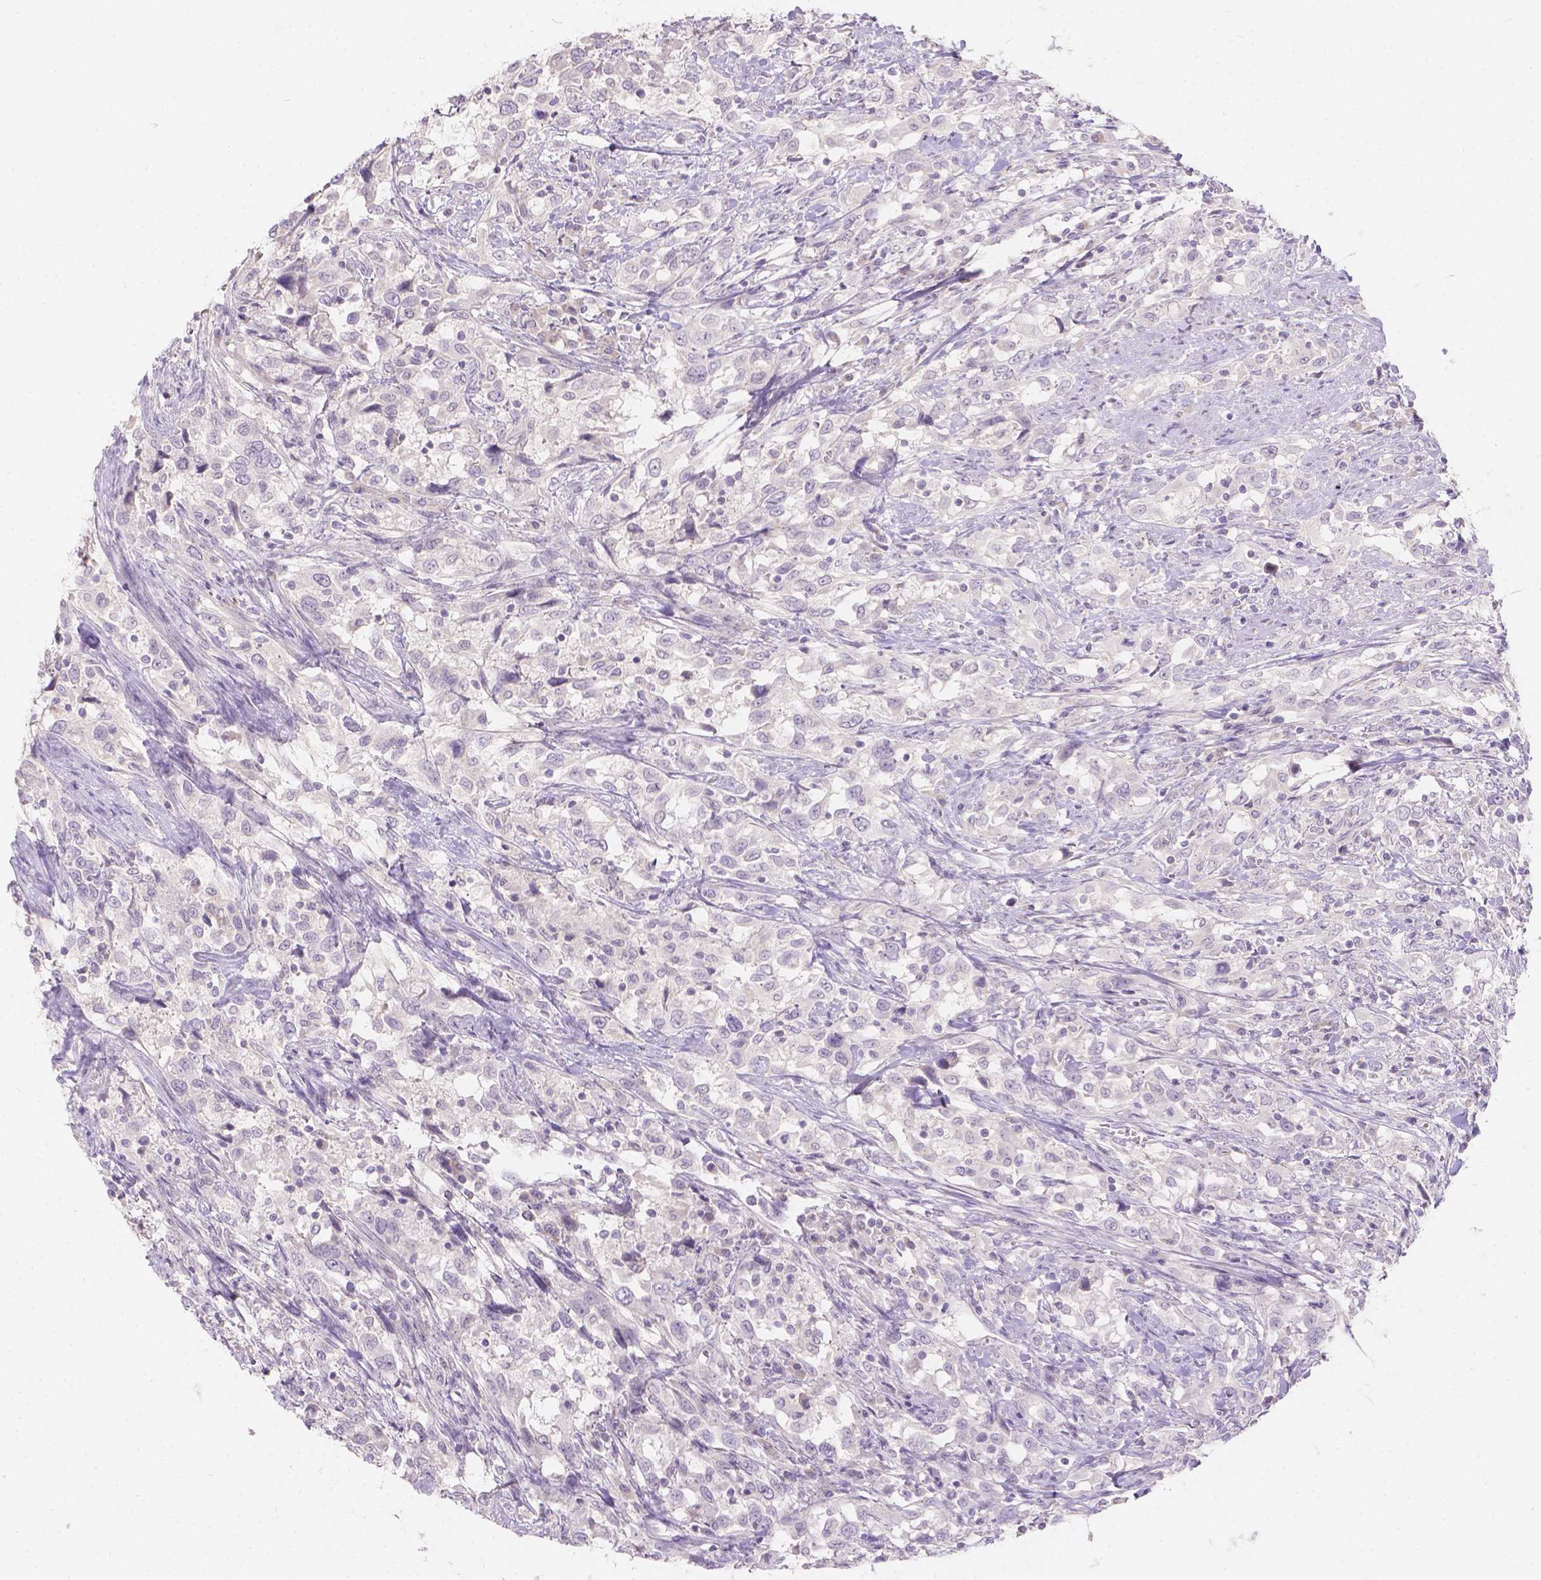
{"staining": {"intensity": "negative", "quantity": "none", "location": "none"}, "tissue": "urothelial cancer", "cell_type": "Tumor cells", "image_type": "cancer", "snomed": [{"axis": "morphology", "description": "Urothelial carcinoma, NOS"}, {"axis": "morphology", "description": "Urothelial carcinoma, High grade"}, {"axis": "topography", "description": "Urinary bladder"}], "caption": "IHC micrograph of human high-grade urothelial carcinoma stained for a protein (brown), which displays no staining in tumor cells.", "gene": "DCAF4L1", "patient": {"sex": "female", "age": 64}}